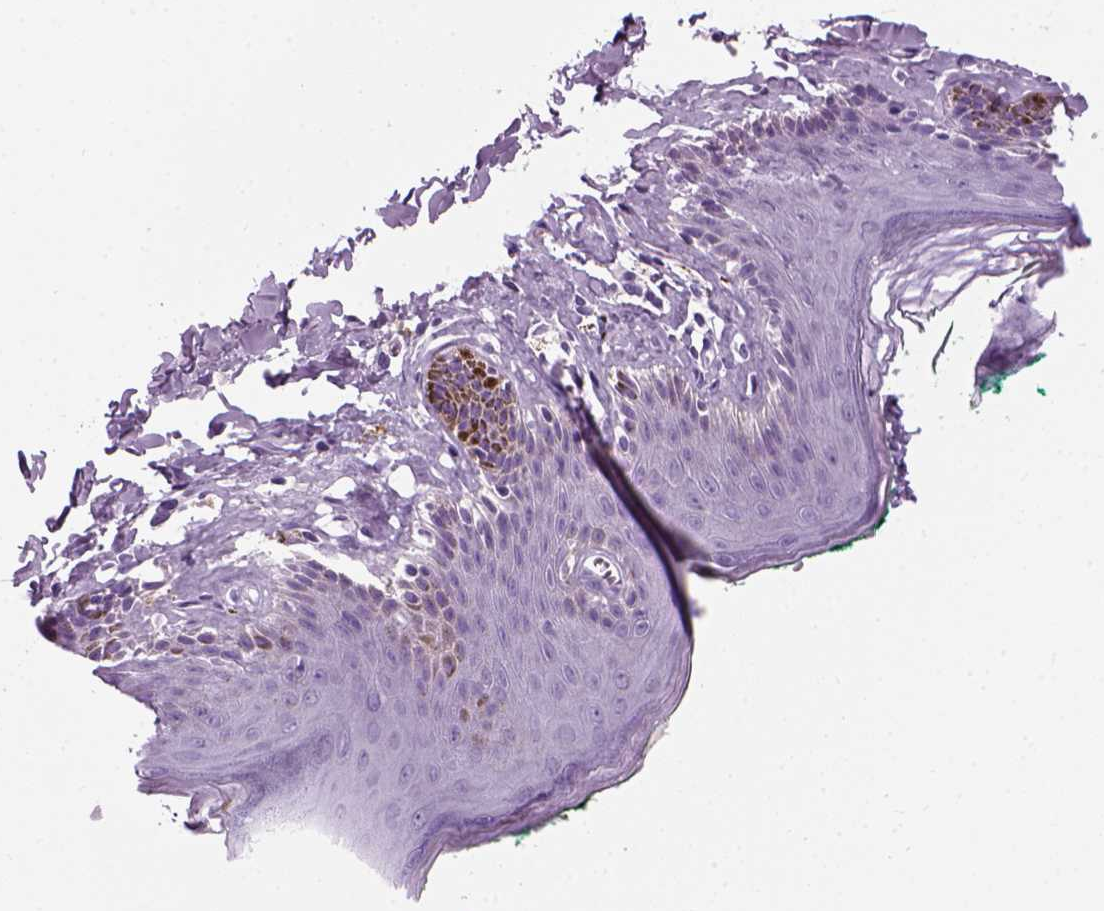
{"staining": {"intensity": "negative", "quantity": "none", "location": "none"}, "tissue": "skin", "cell_type": "Epidermal cells", "image_type": "normal", "snomed": [{"axis": "morphology", "description": "Normal tissue, NOS"}, {"axis": "topography", "description": "Vulva"}, {"axis": "topography", "description": "Peripheral nerve tissue"}], "caption": "Unremarkable skin was stained to show a protein in brown. There is no significant staining in epidermal cells.", "gene": "MZB1", "patient": {"sex": "female", "age": 66}}